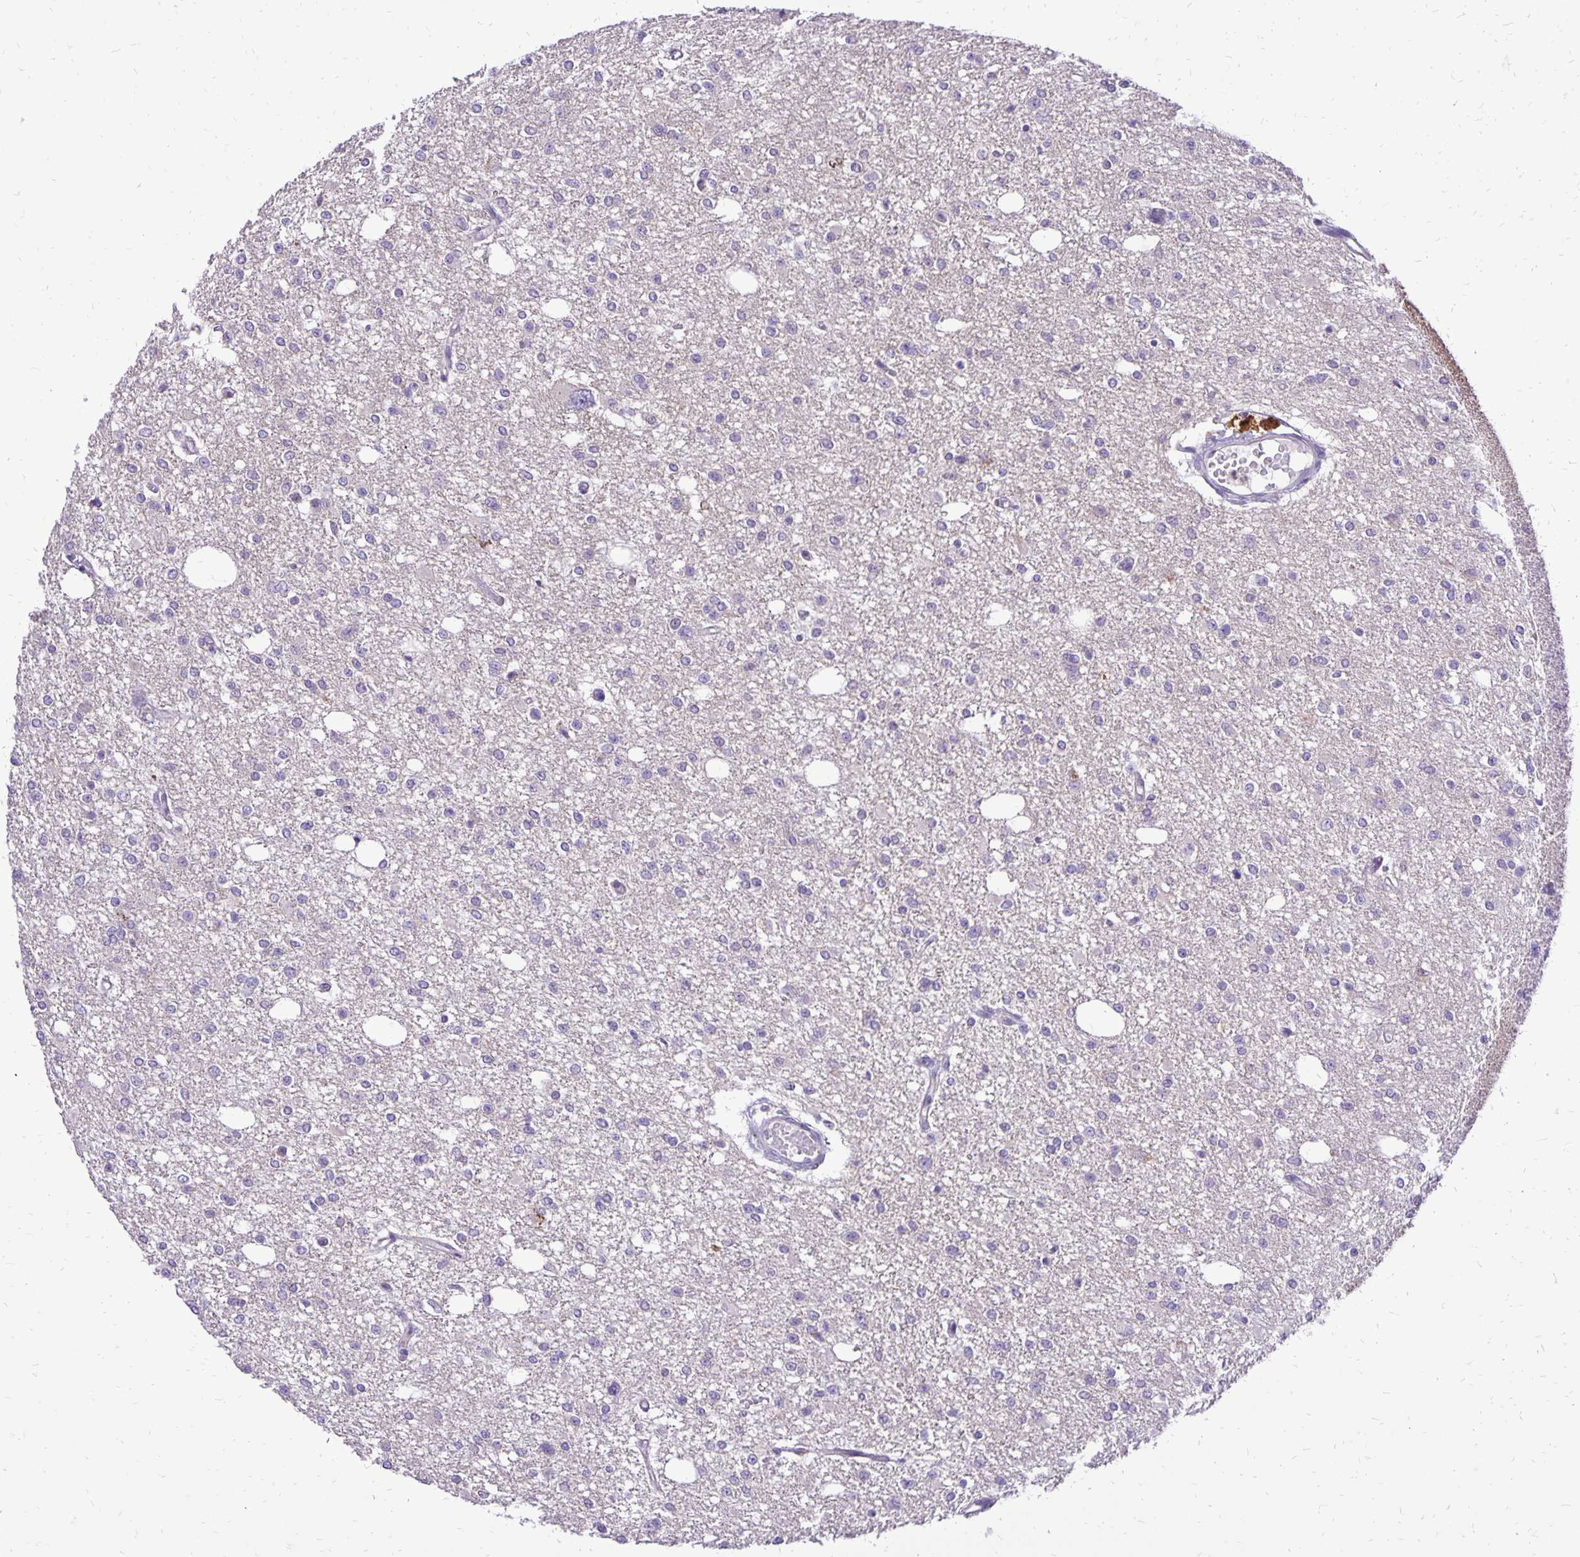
{"staining": {"intensity": "negative", "quantity": "none", "location": "none"}, "tissue": "glioma", "cell_type": "Tumor cells", "image_type": "cancer", "snomed": [{"axis": "morphology", "description": "Glioma, malignant, Low grade"}, {"axis": "topography", "description": "Brain"}], "caption": "This histopathology image is of low-grade glioma (malignant) stained with immunohistochemistry to label a protein in brown with the nuclei are counter-stained blue. There is no positivity in tumor cells. The staining was performed using DAB to visualize the protein expression in brown, while the nuclei were stained in blue with hematoxylin (Magnification: 20x).", "gene": "EIF5A", "patient": {"sex": "male", "age": 26}}